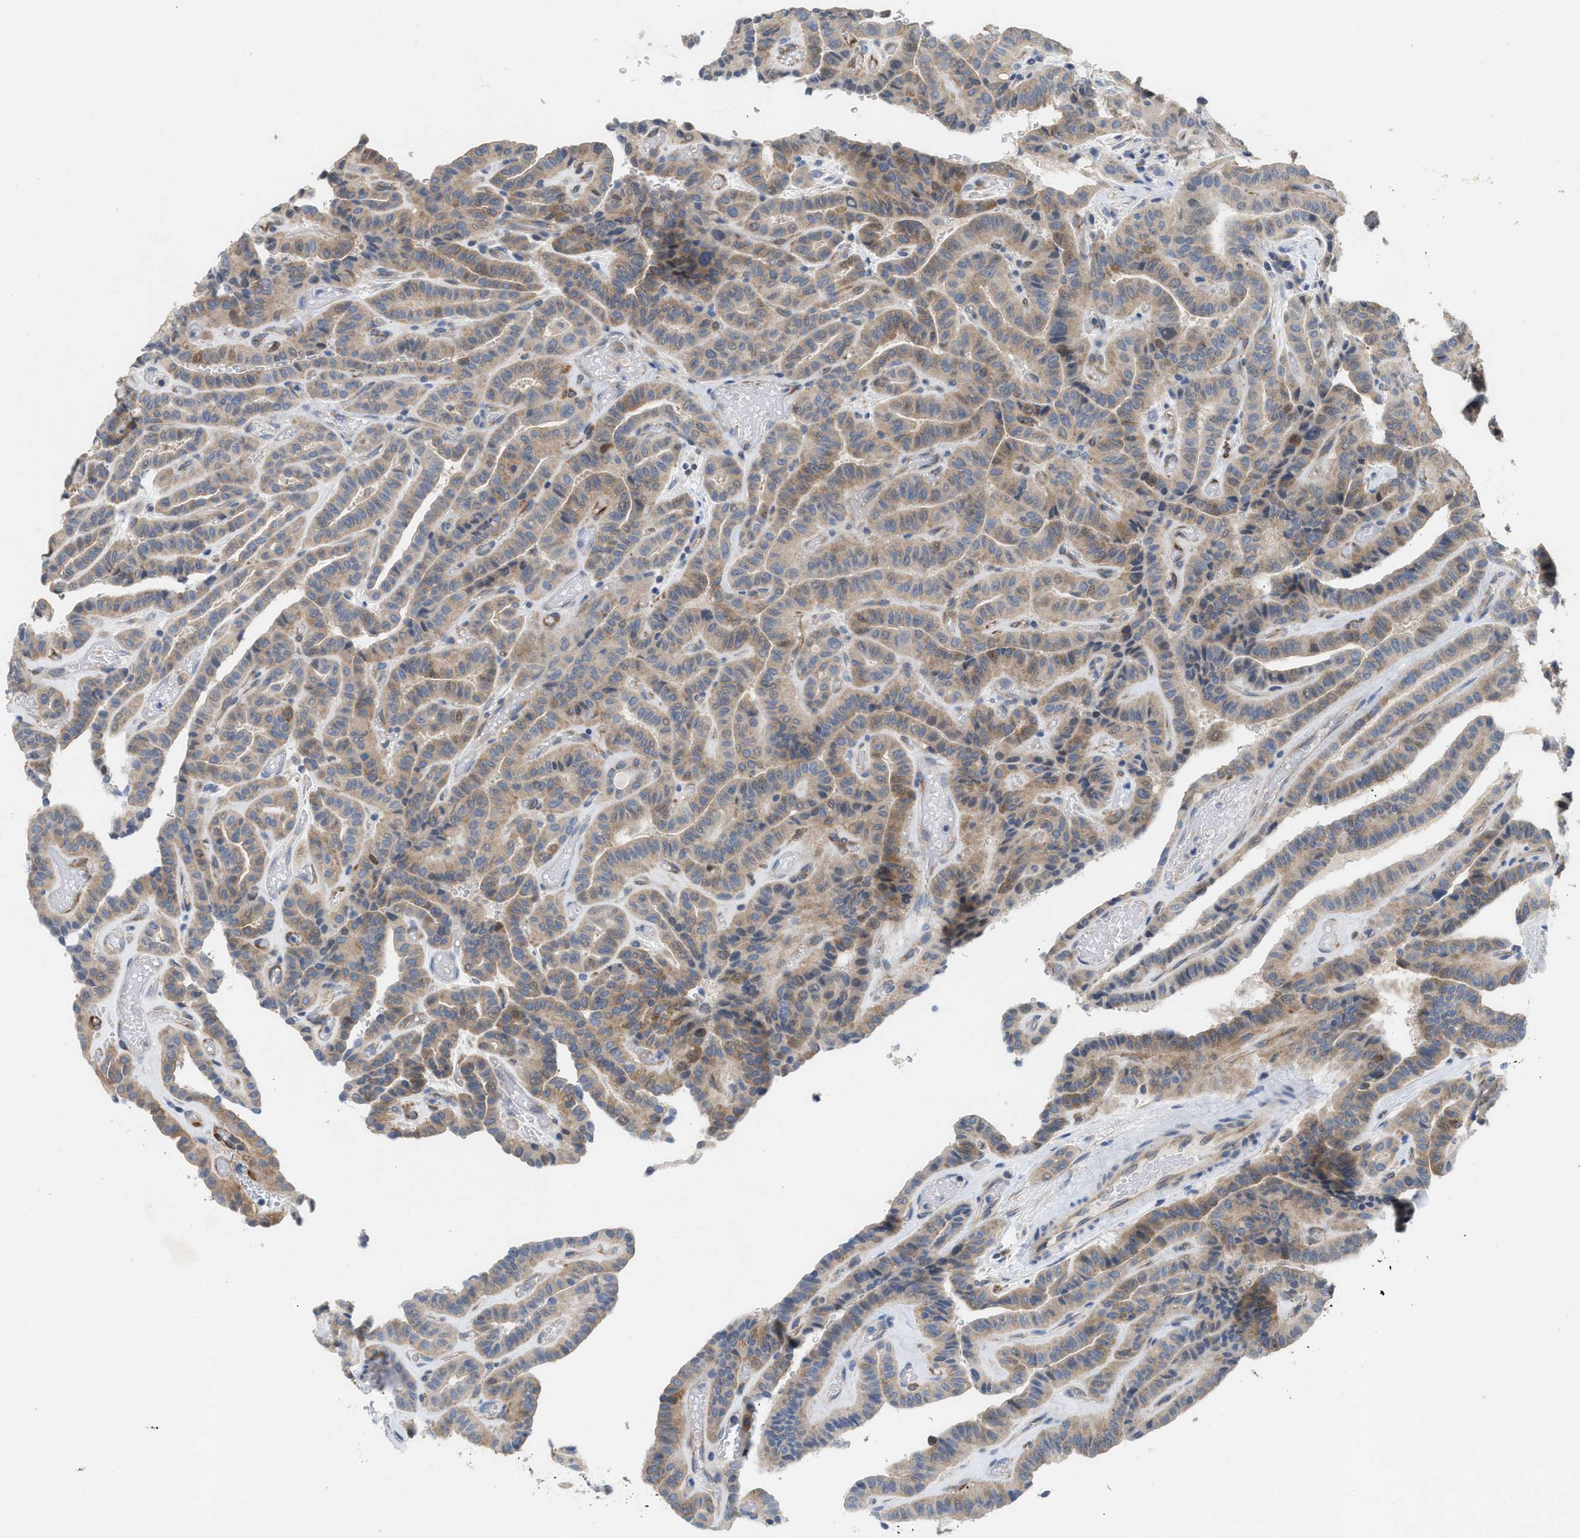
{"staining": {"intensity": "moderate", "quantity": ">75%", "location": "cytoplasmic/membranous"}, "tissue": "thyroid cancer", "cell_type": "Tumor cells", "image_type": "cancer", "snomed": [{"axis": "morphology", "description": "Papillary adenocarcinoma, NOS"}, {"axis": "topography", "description": "Thyroid gland"}], "caption": "Immunohistochemical staining of papillary adenocarcinoma (thyroid) demonstrates moderate cytoplasmic/membranous protein expression in about >75% of tumor cells. (DAB IHC with brightfield microscopy, high magnification).", "gene": "UBAP2", "patient": {"sex": "male", "age": 77}}